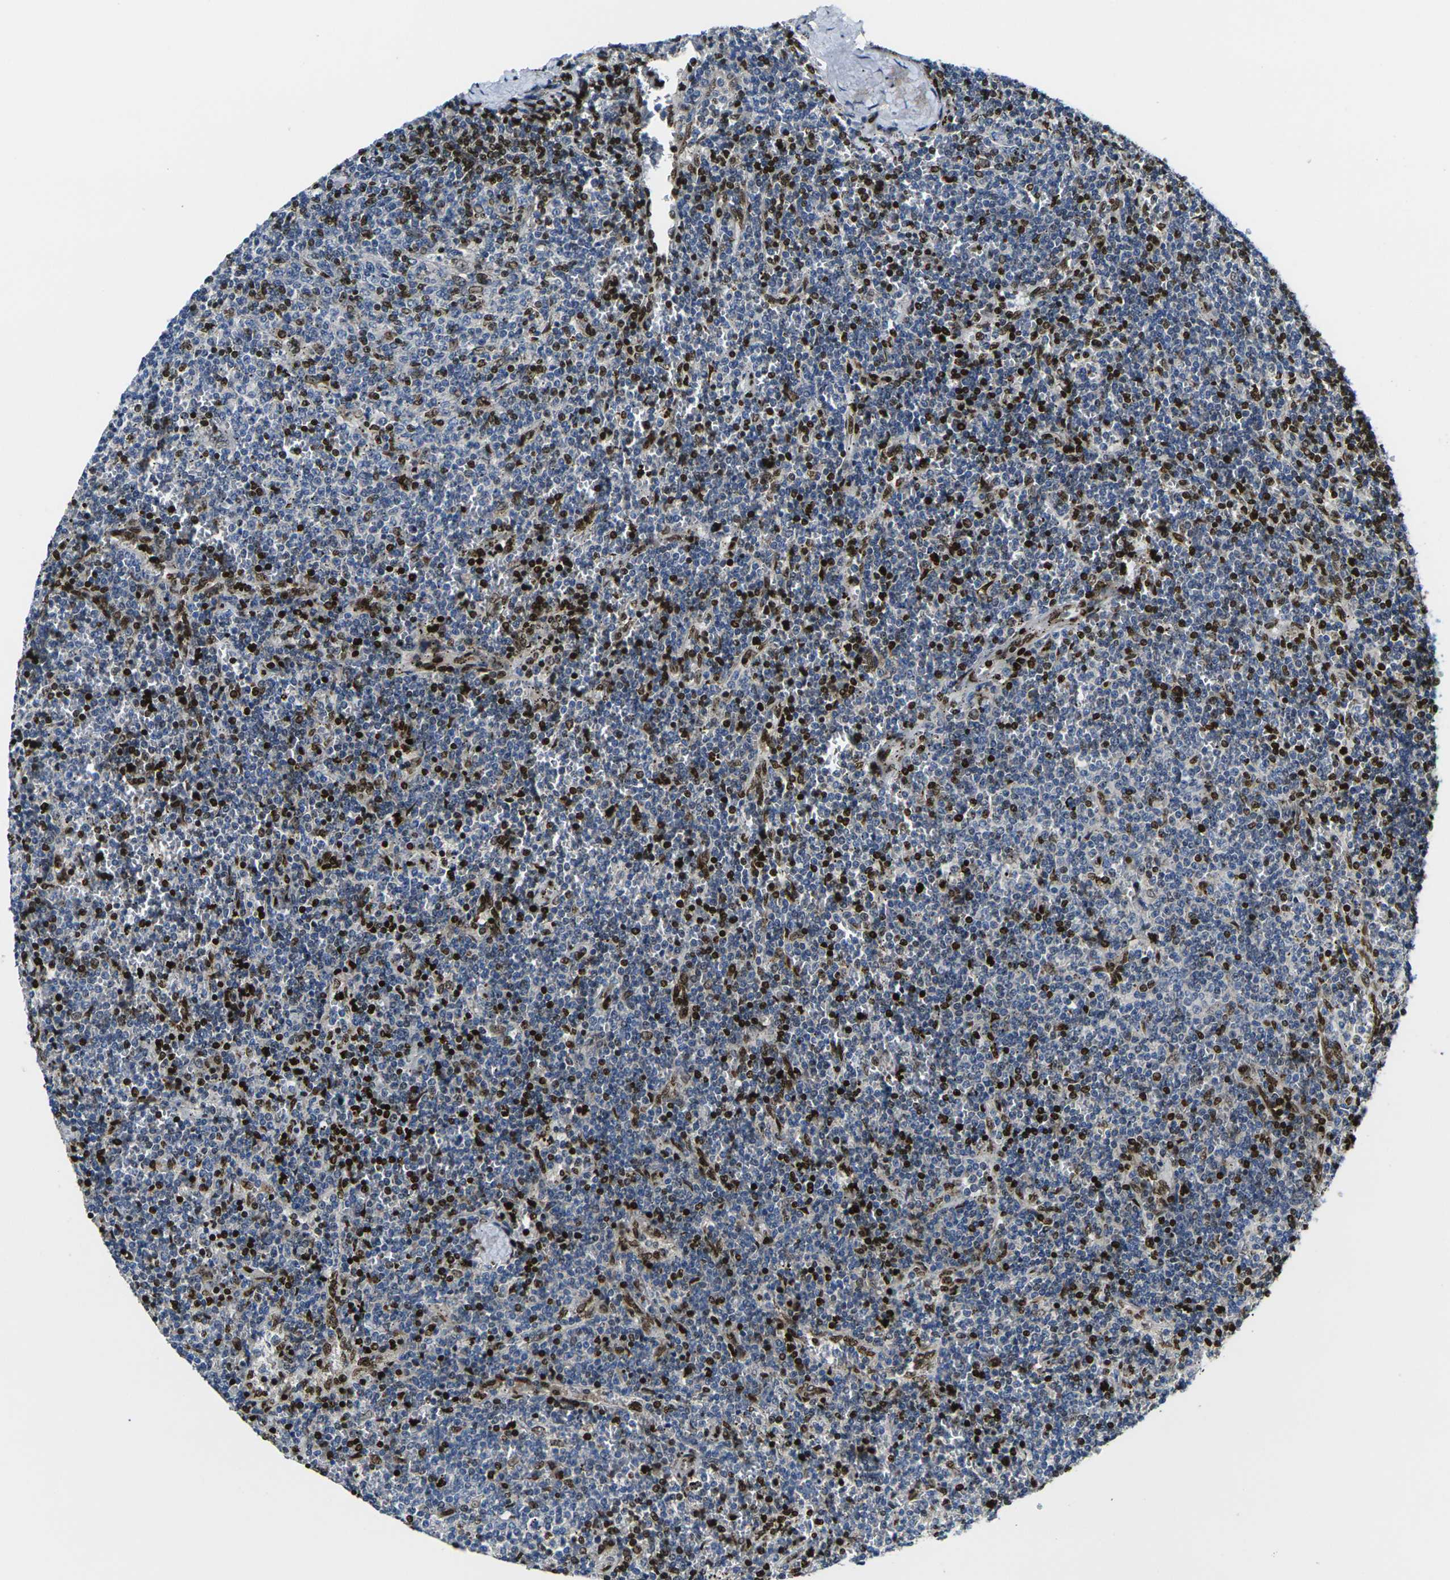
{"staining": {"intensity": "strong", "quantity": "25%-75%", "location": "nuclear"}, "tissue": "lymphoma", "cell_type": "Tumor cells", "image_type": "cancer", "snomed": [{"axis": "morphology", "description": "Malignant lymphoma, non-Hodgkin's type, Low grade"}, {"axis": "topography", "description": "Spleen"}], "caption": "Immunohistochemistry (IHC) staining of lymphoma, which reveals high levels of strong nuclear expression in approximately 25%-75% of tumor cells indicating strong nuclear protein expression. The staining was performed using DAB (brown) for protein detection and nuclei were counterstained in hematoxylin (blue).", "gene": "H1-10", "patient": {"sex": "female", "age": 50}}